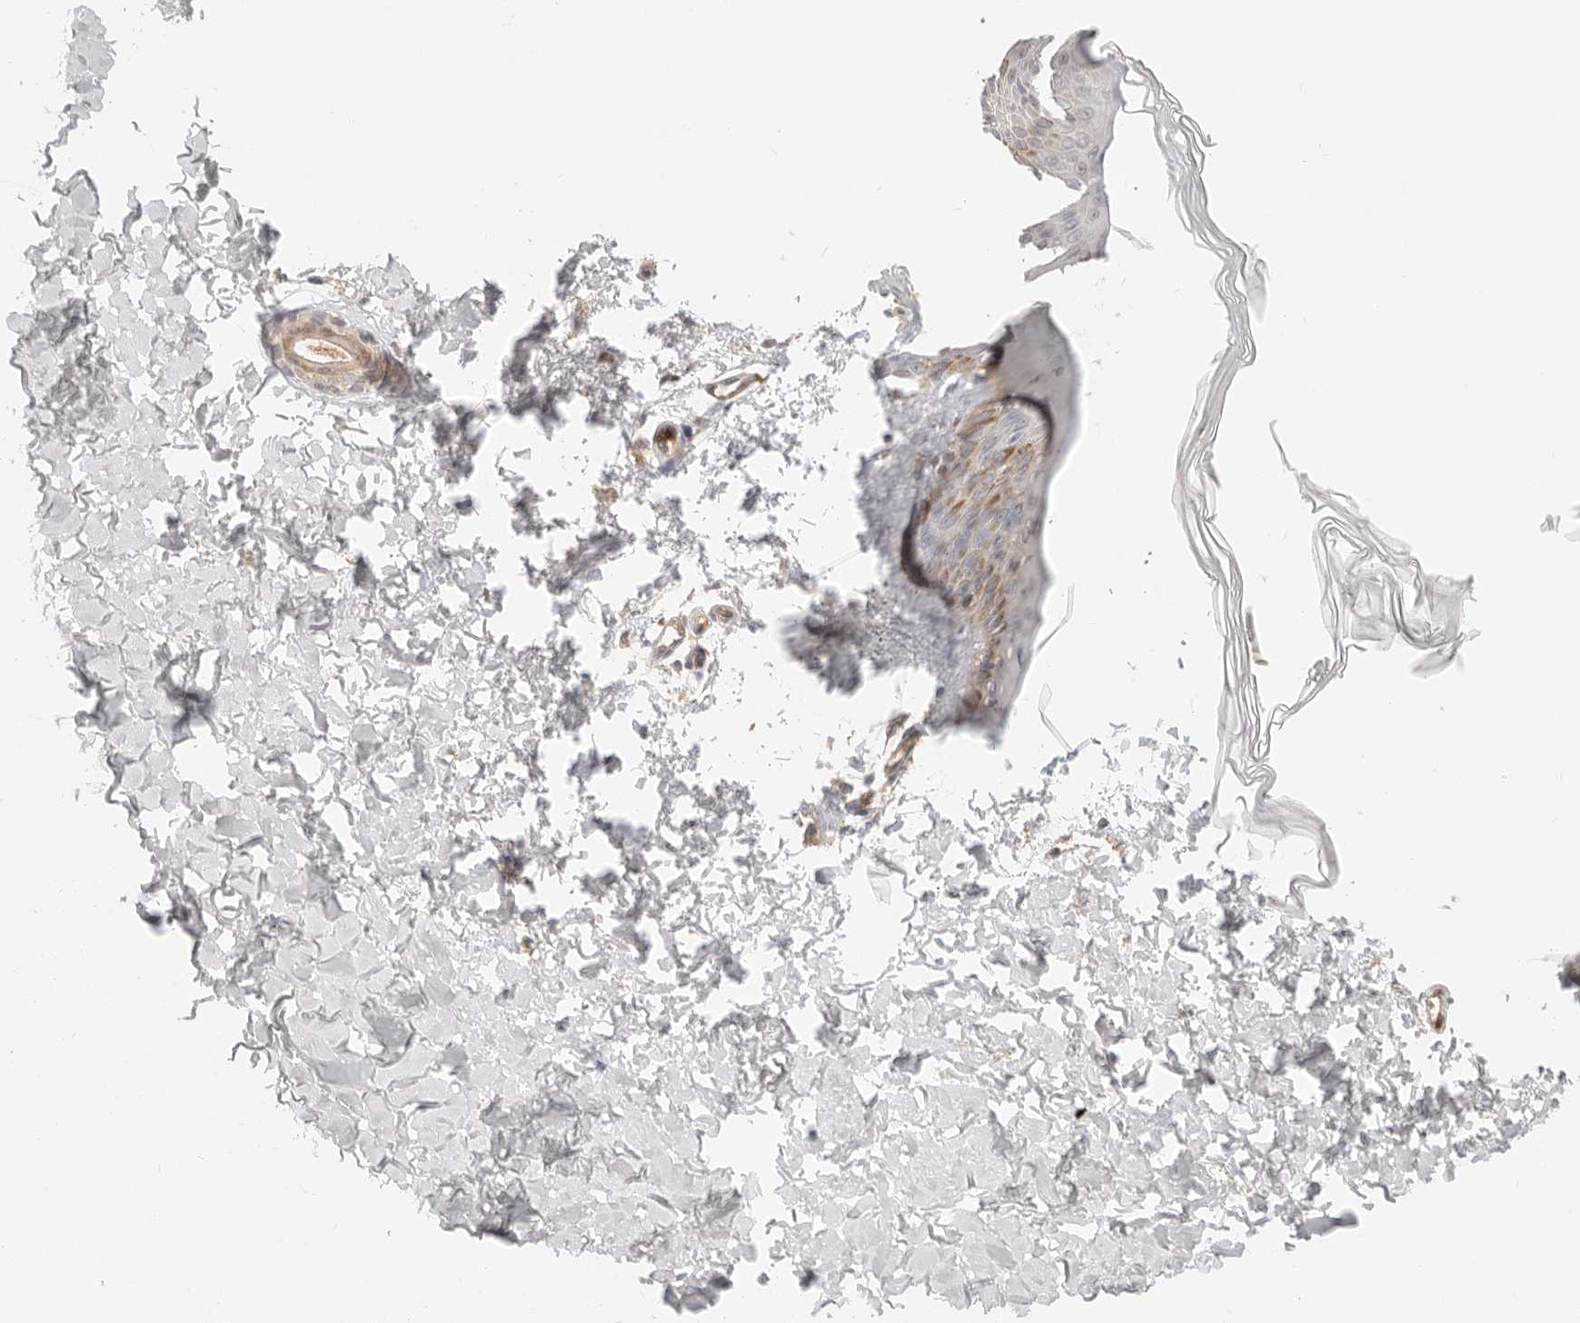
{"staining": {"intensity": "negative", "quantity": "none", "location": "none"}, "tissue": "skin", "cell_type": "Fibroblasts", "image_type": "normal", "snomed": [{"axis": "morphology", "description": "Normal tissue, NOS"}, {"axis": "morphology", "description": "Neoplasm, benign, NOS"}, {"axis": "topography", "description": "Skin"}, {"axis": "topography", "description": "Soft tissue"}], "caption": "A high-resolution histopathology image shows immunohistochemistry (IHC) staining of benign skin, which shows no significant positivity in fibroblasts.", "gene": "HEXD", "patient": {"sex": "male", "age": 26}}